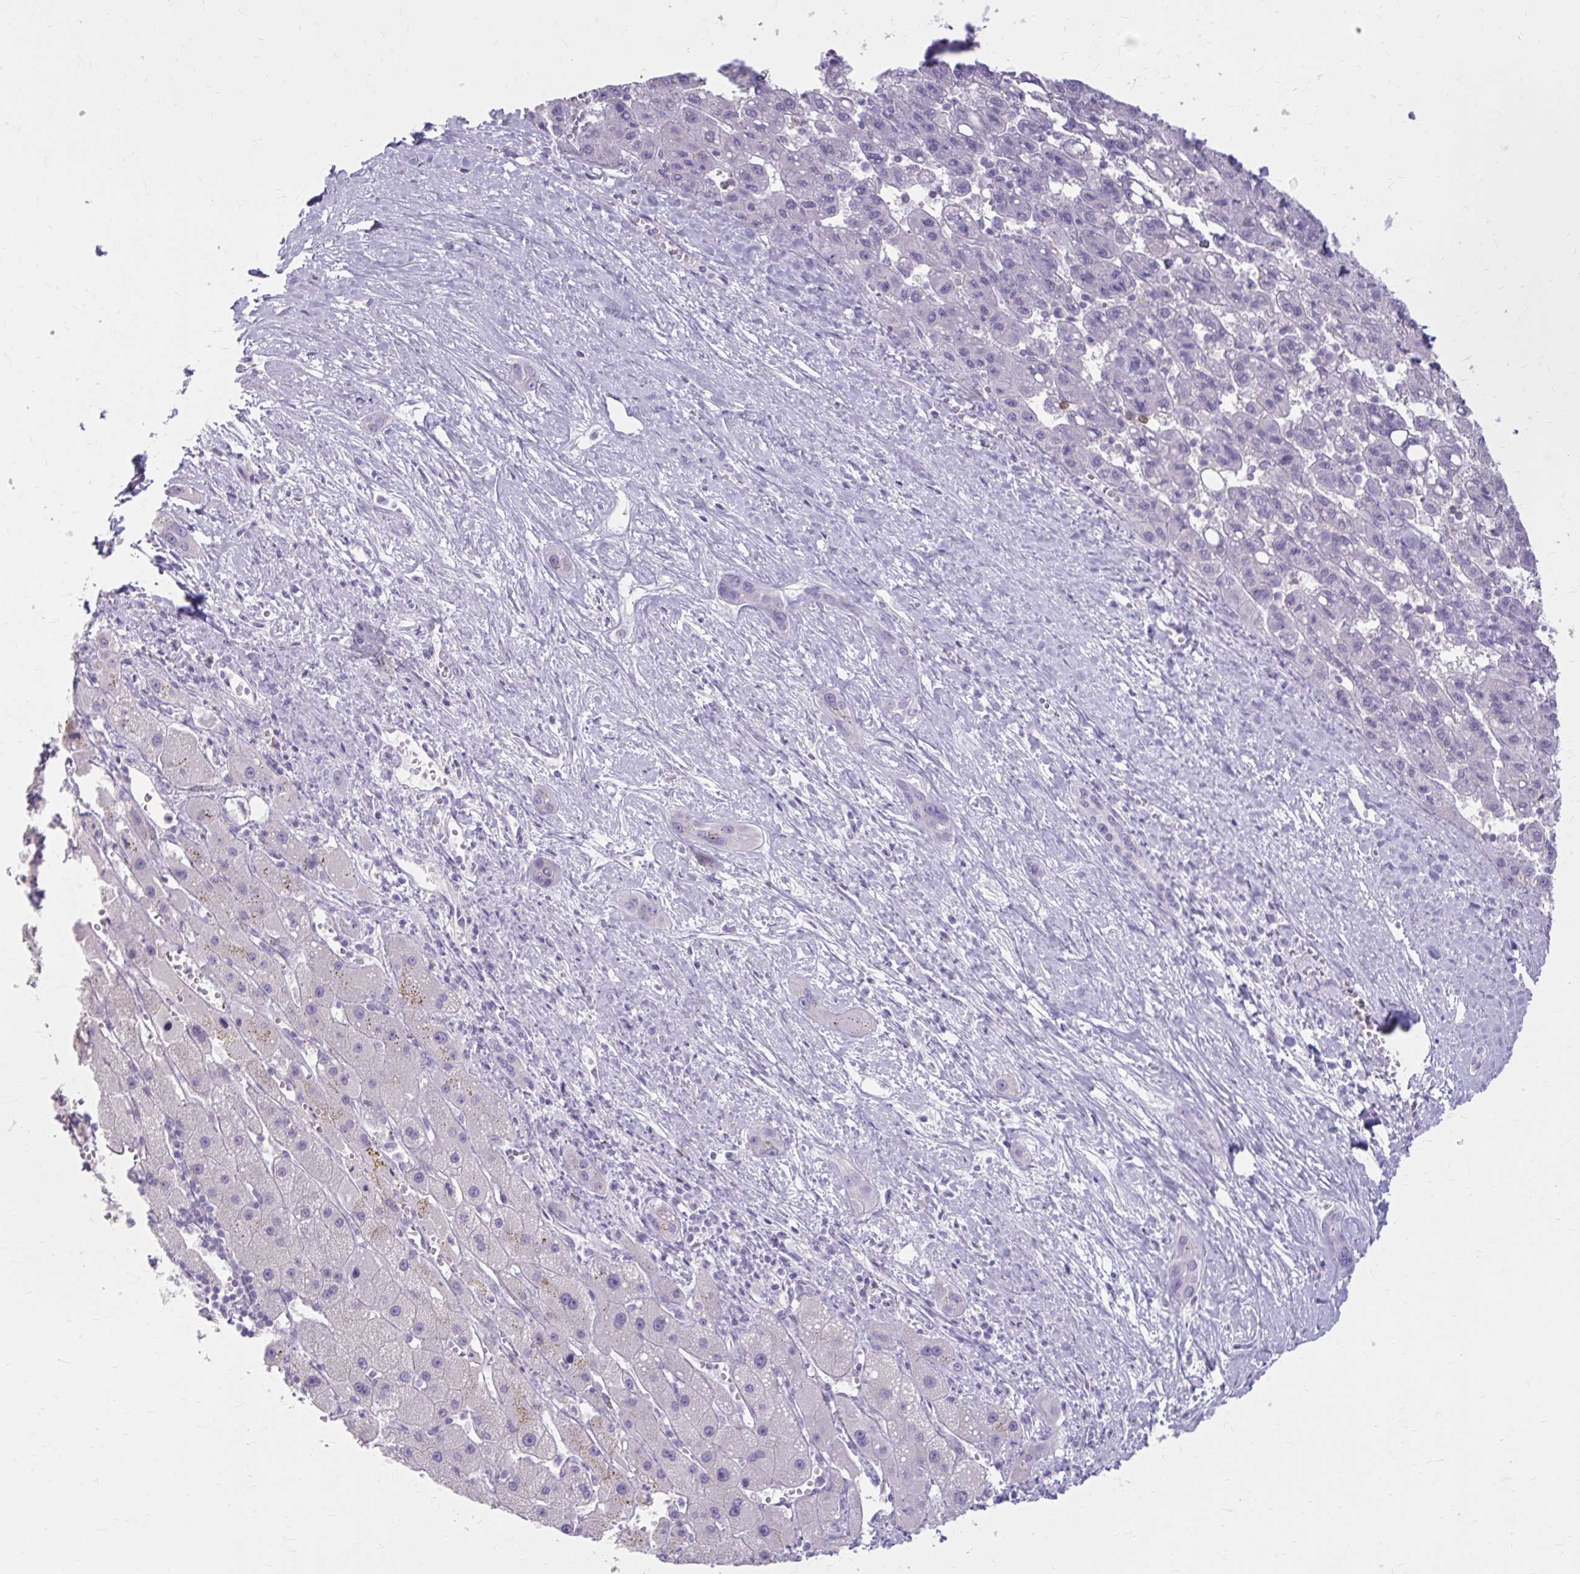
{"staining": {"intensity": "negative", "quantity": "none", "location": "none"}, "tissue": "liver cancer", "cell_type": "Tumor cells", "image_type": "cancer", "snomed": [{"axis": "morphology", "description": "Carcinoma, Hepatocellular, NOS"}, {"axis": "topography", "description": "Liver"}], "caption": "High magnification brightfield microscopy of liver cancer (hepatocellular carcinoma) stained with DAB (brown) and counterstained with hematoxylin (blue): tumor cells show no significant expression.", "gene": "OR4B1", "patient": {"sex": "female", "age": 82}}